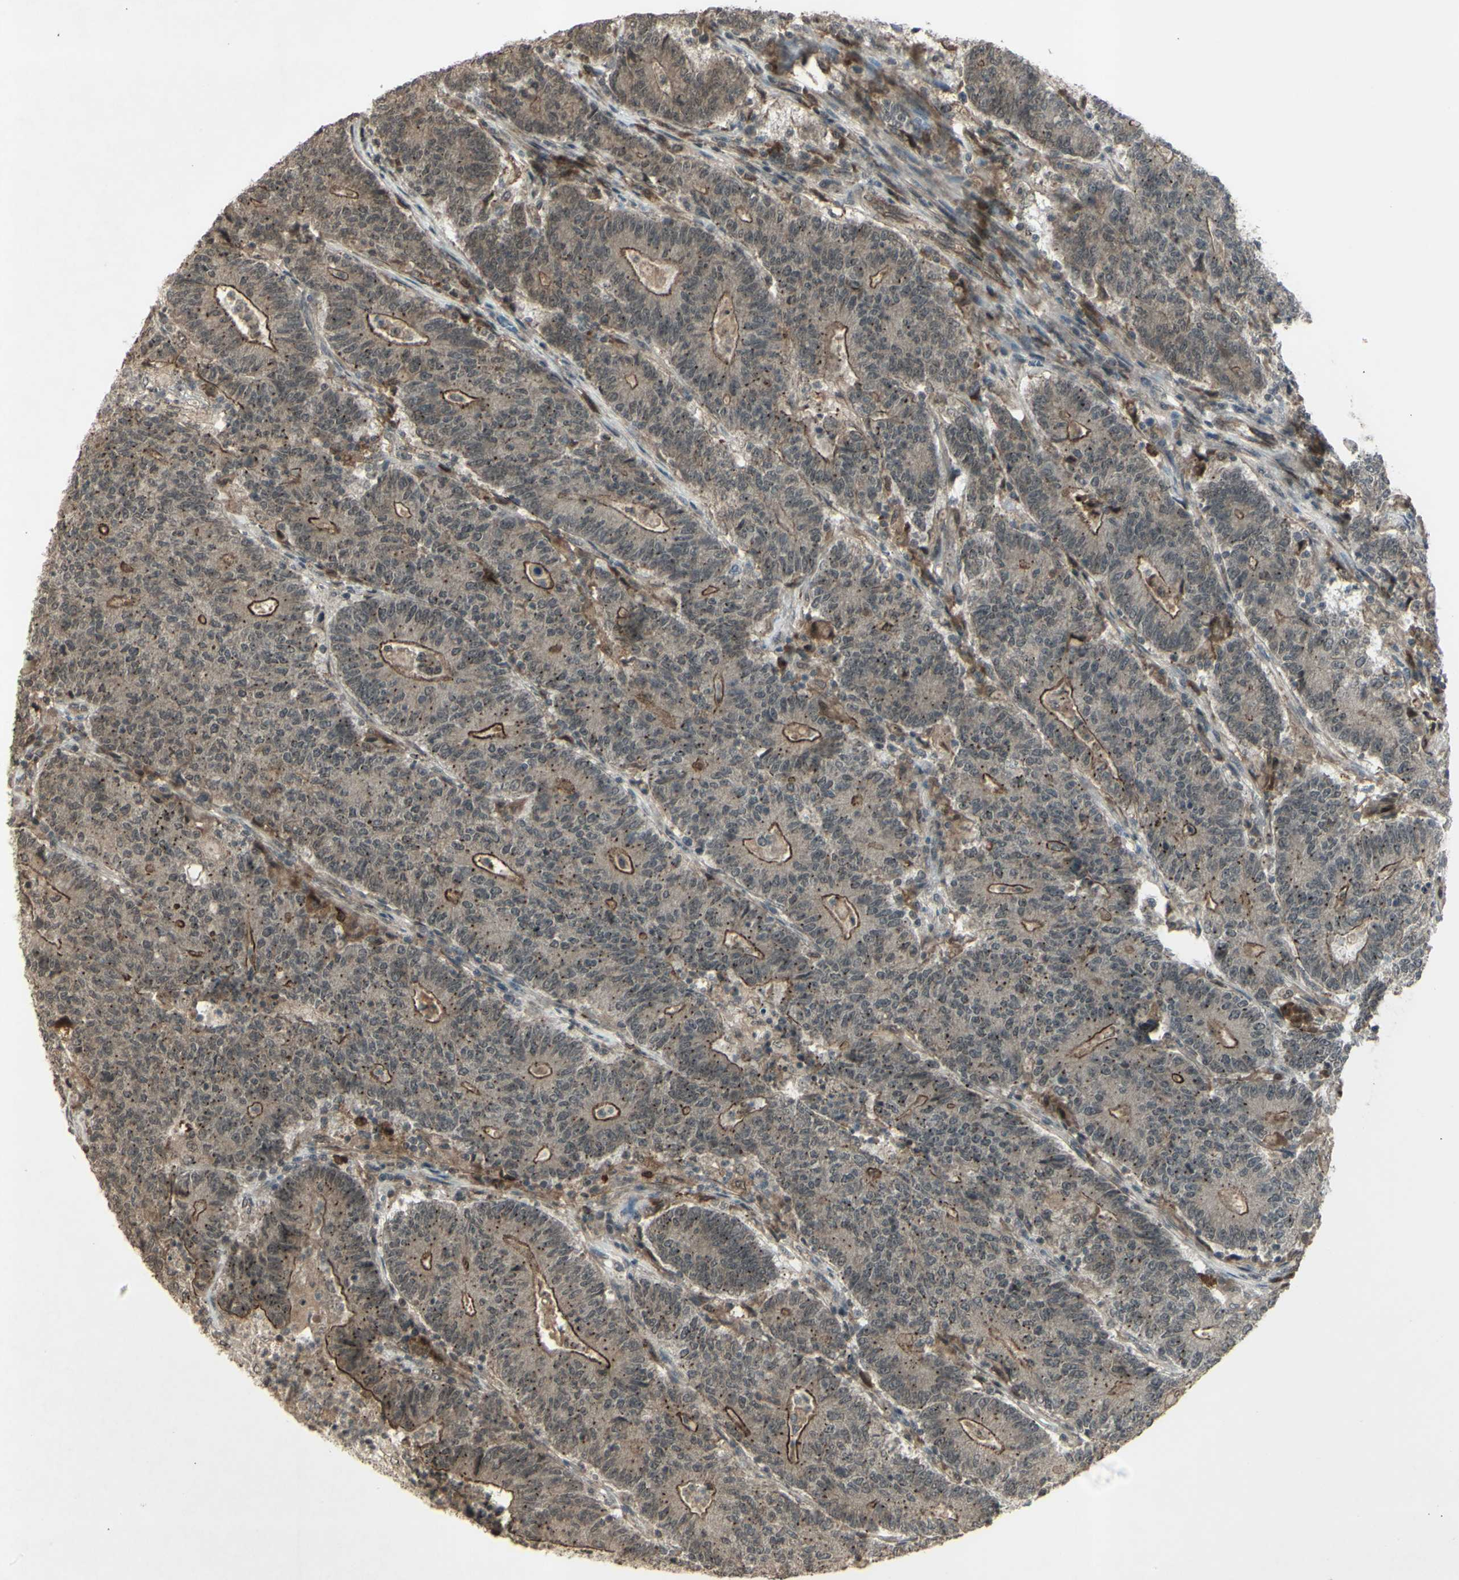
{"staining": {"intensity": "weak", "quantity": ">75%", "location": "cytoplasmic/membranous"}, "tissue": "colorectal cancer", "cell_type": "Tumor cells", "image_type": "cancer", "snomed": [{"axis": "morphology", "description": "Normal tissue, NOS"}, {"axis": "morphology", "description": "Adenocarcinoma, NOS"}, {"axis": "topography", "description": "Colon"}], "caption": "IHC image of neoplastic tissue: colorectal adenocarcinoma stained using immunohistochemistry (IHC) displays low levels of weak protein expression localized specifically in the cytoplasmic/membranous of tumor cells, appearing as a cytoplasmic/membranous brown color.", "gene": "BLNK", "patient": {"sex": "female", "age": 75}}